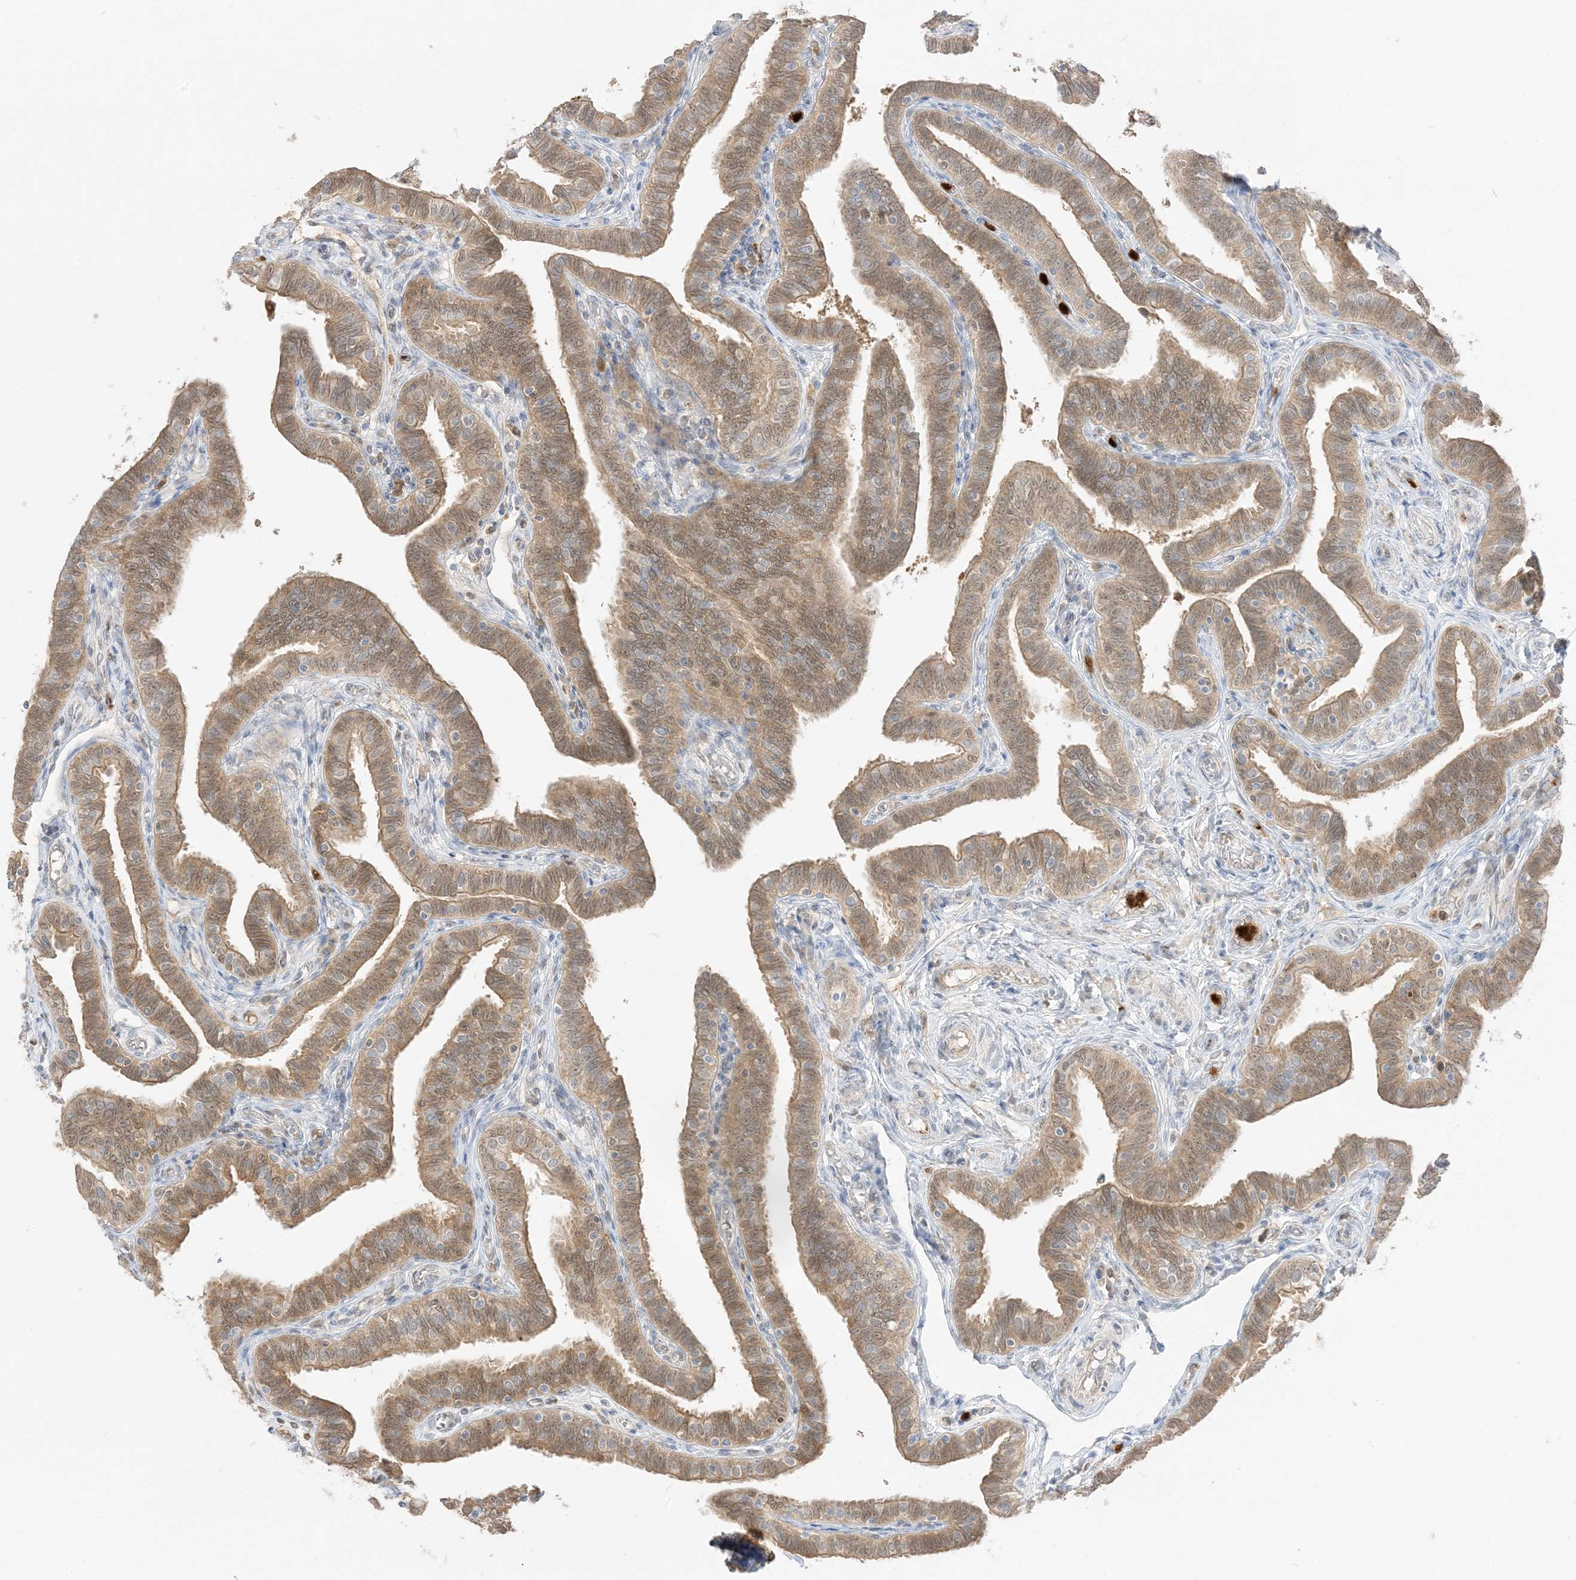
{"staining": {"intensity": "moderate", "quantity": ">75%", "location": "cytoplasmic/membranous,nuclear"}, "tissue": "fallopian tube", "cell_type": "Glandular cells", "image_type": "normal", "snomed": [{"axis": "morphology", "description": "Normal tissue, NOS"}, {"axis": "topography", "description": "Fallopian tube"}], "caption": "Fallopian tube stained with a brown dye displays moderate cytoplasmic/membranous,nuclear positive positivity in approximately >75% of glandular cells.", "gene": "GCA", "patient": {"sex": "female", "age": 39}}